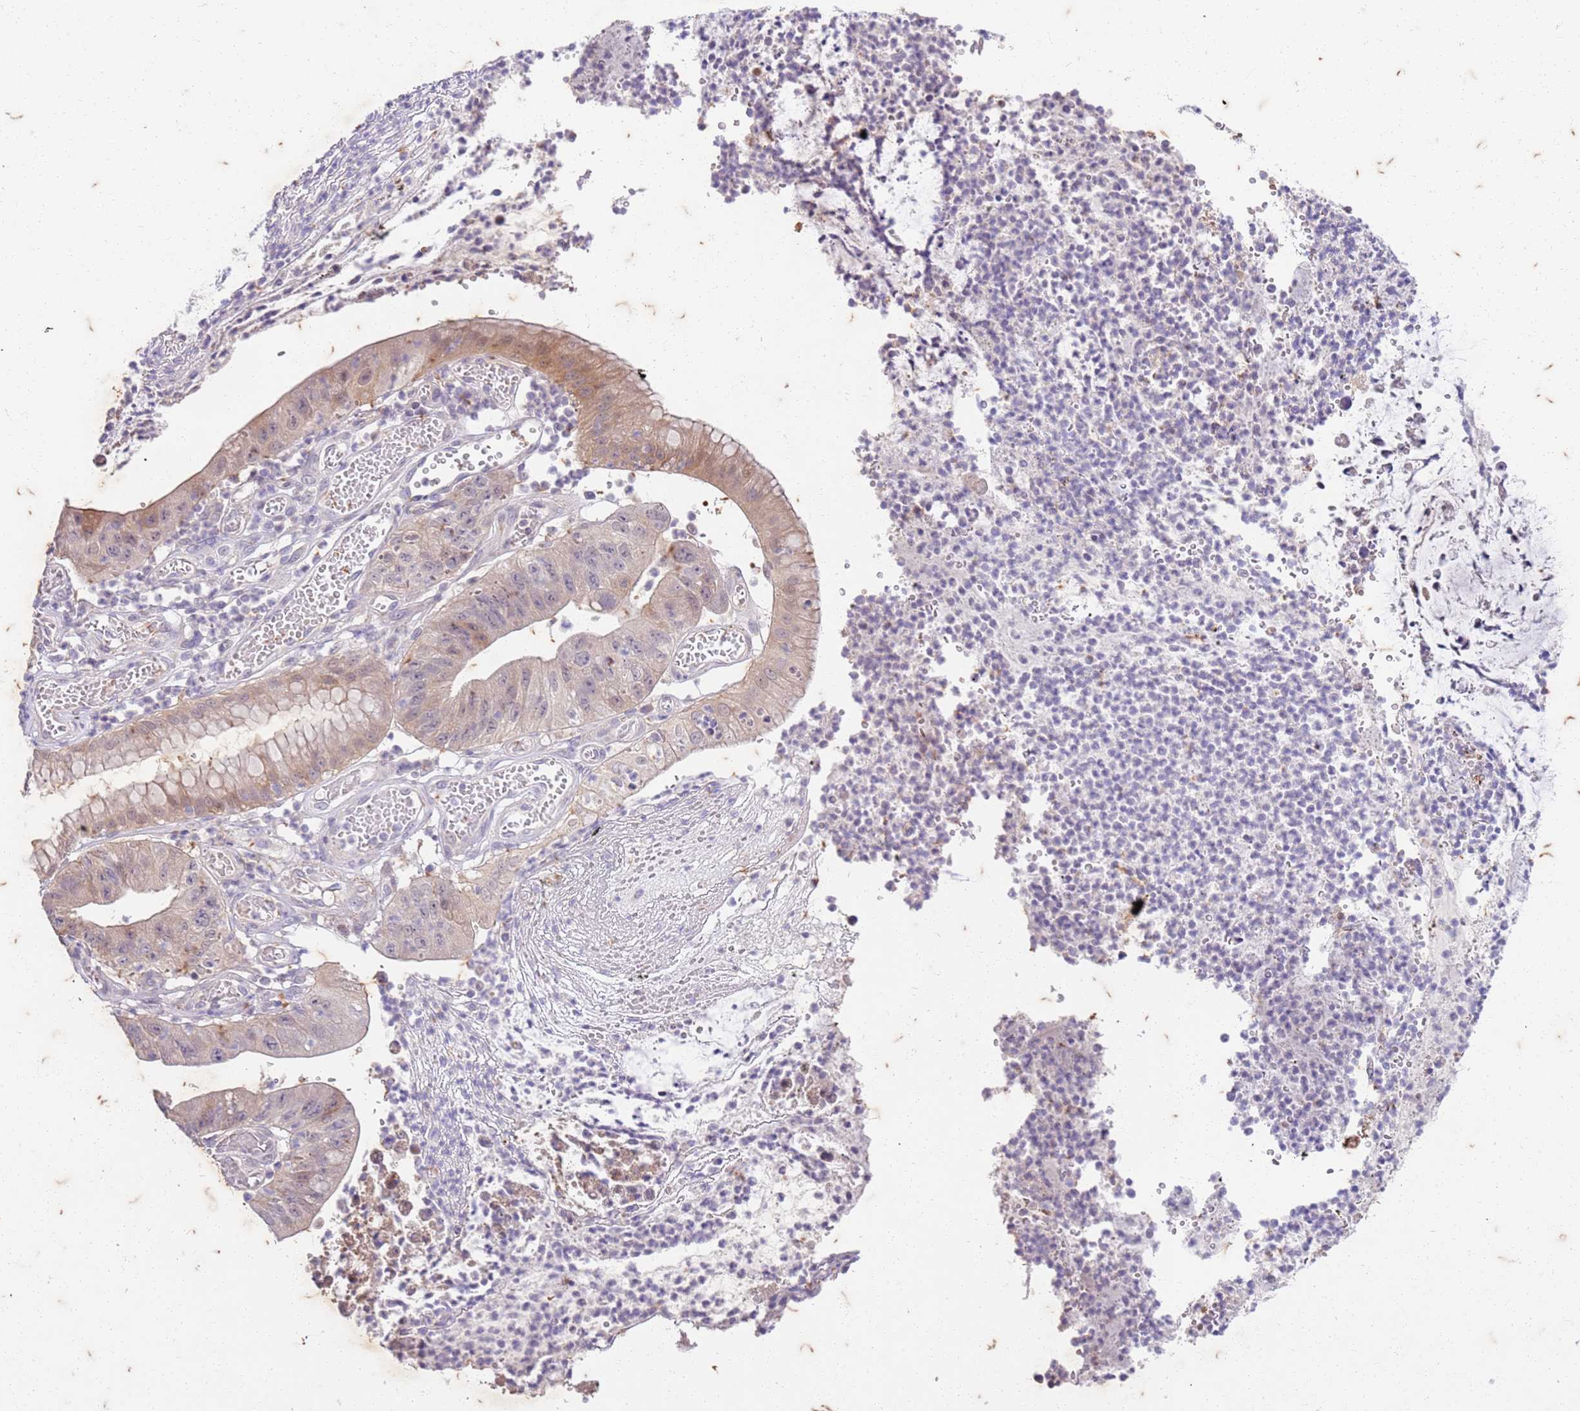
{"staining": {"intensity": "weak", "quantity": "25%-75%", "location": "cytoplasmic/membranous"}, "tissue": "stomach cancer", "cell_type": "Tumor cells", "image_type": "cancer", "snomed": [{"axis": "morphology", "description": "Adenocarcinoma, NOS"}, {"axis": "topography", "description": "Stomach"}], "caption": "Adenocarcinoma (stomach) stained for a protein (brown) demonstrates weak cytoplasmic/membranous positive expression in approximately 25%-75% of tumor cells.", "gene": "RAPGEF3", "patient": {"sex": "male", "age": 59}}